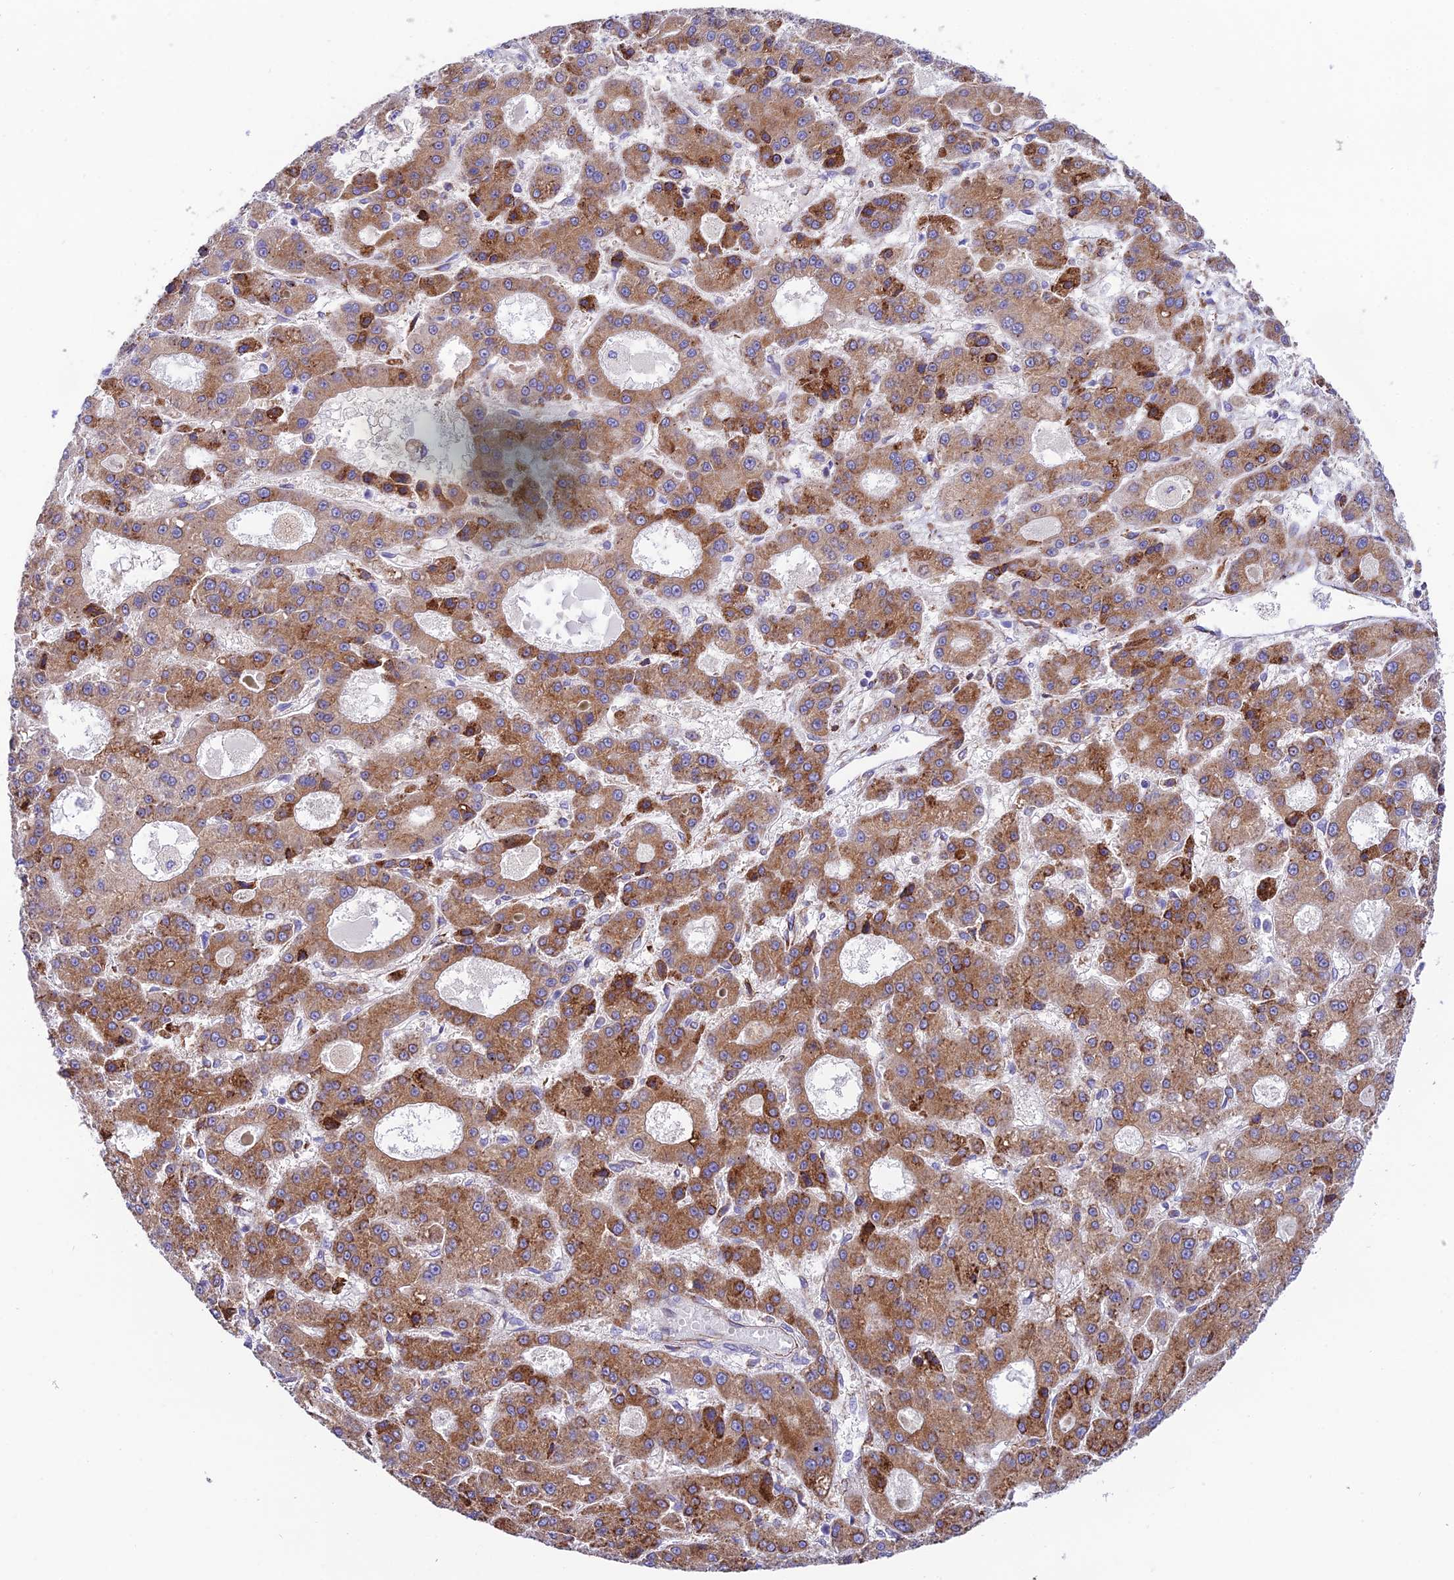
{"staining": {"intensity": "moderate", "quantity": ">75%", "location": "cytoplasmic/membranous"}, "tissue": "liver cancer", "cell_type": "Tumor cells", "image_type": "cancer", "snomed": [{"axis": "morphology", "description": "Carcinoma, Hepatocellular, NOS"}, {"axis": "topography", "description": "Liver"}], "caption": "Immunohistochemistry staining of liver hepatocellular carcinoma, which demonstrates medium levels of moderate cytoplasmic/membranous expression in about >75% of tumor cells indicating moderate cytoplasmic/membranous protein positivity. The staining was performed using DAB (3,3'-diaminobenzidine) (brown) for protein detection and nuclei were counterstained in hematoxylin (blue).", "gene": "TUBGCP6", "patient": {"sex": "male", "age": 70}}